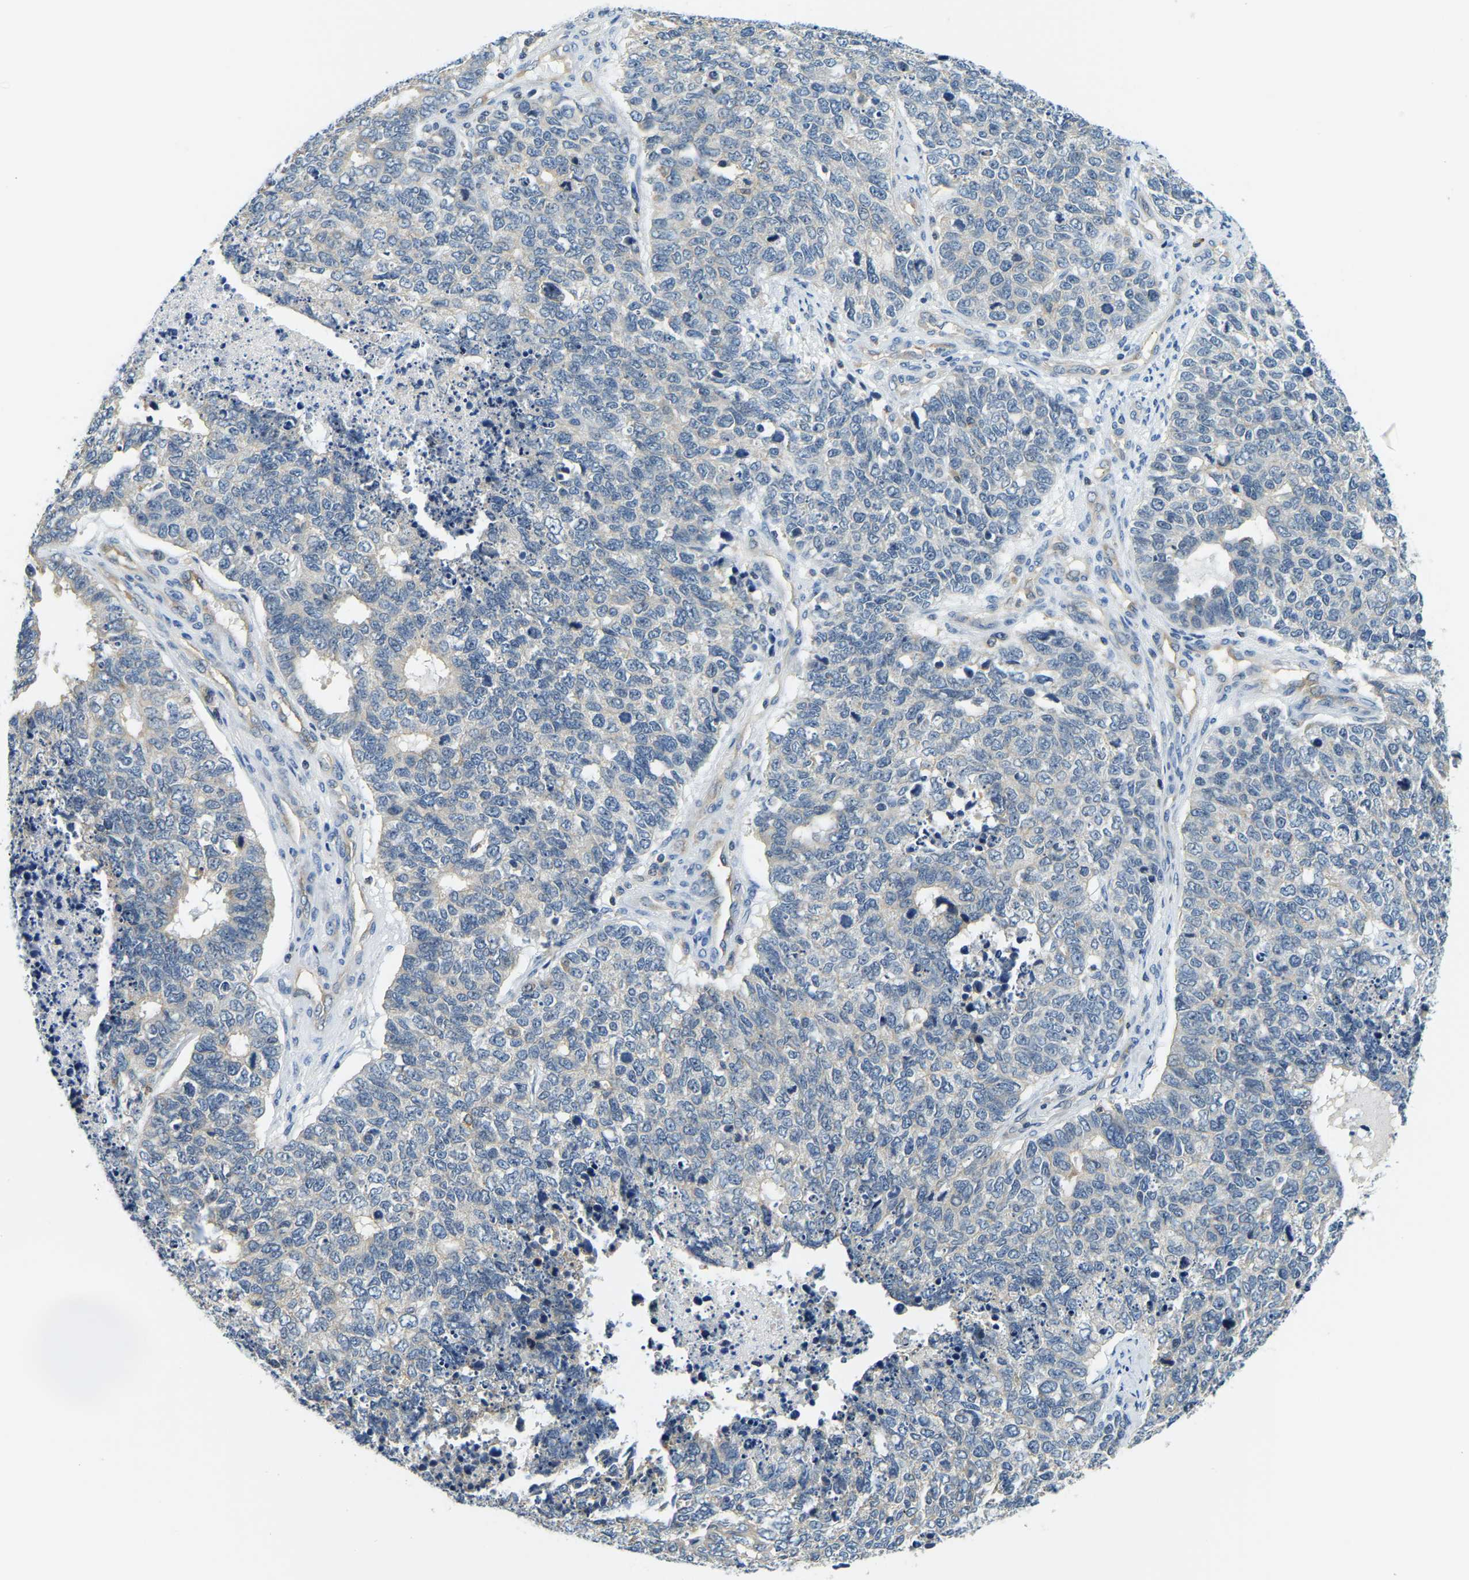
{"staining": {"intensity": "weak", "quantity": "<25%", "location": "cytoplasmic/membranous"}, "tissue": "cervical cancer", "cell_type": "Tumor cells", "image_type": "cancer", "snomed": [{"axis": "morphology", "description": "Squamous cell carcinoma, NOS"}, {"axis": "topography", "description": "Cervix"}], "caption": "Histopathology image shows no significant protein expression in tumor cells of squamous cell carcinoma (cervical).", "gene": "RRP1", "patient": {"sex": "female", "age": 63}}